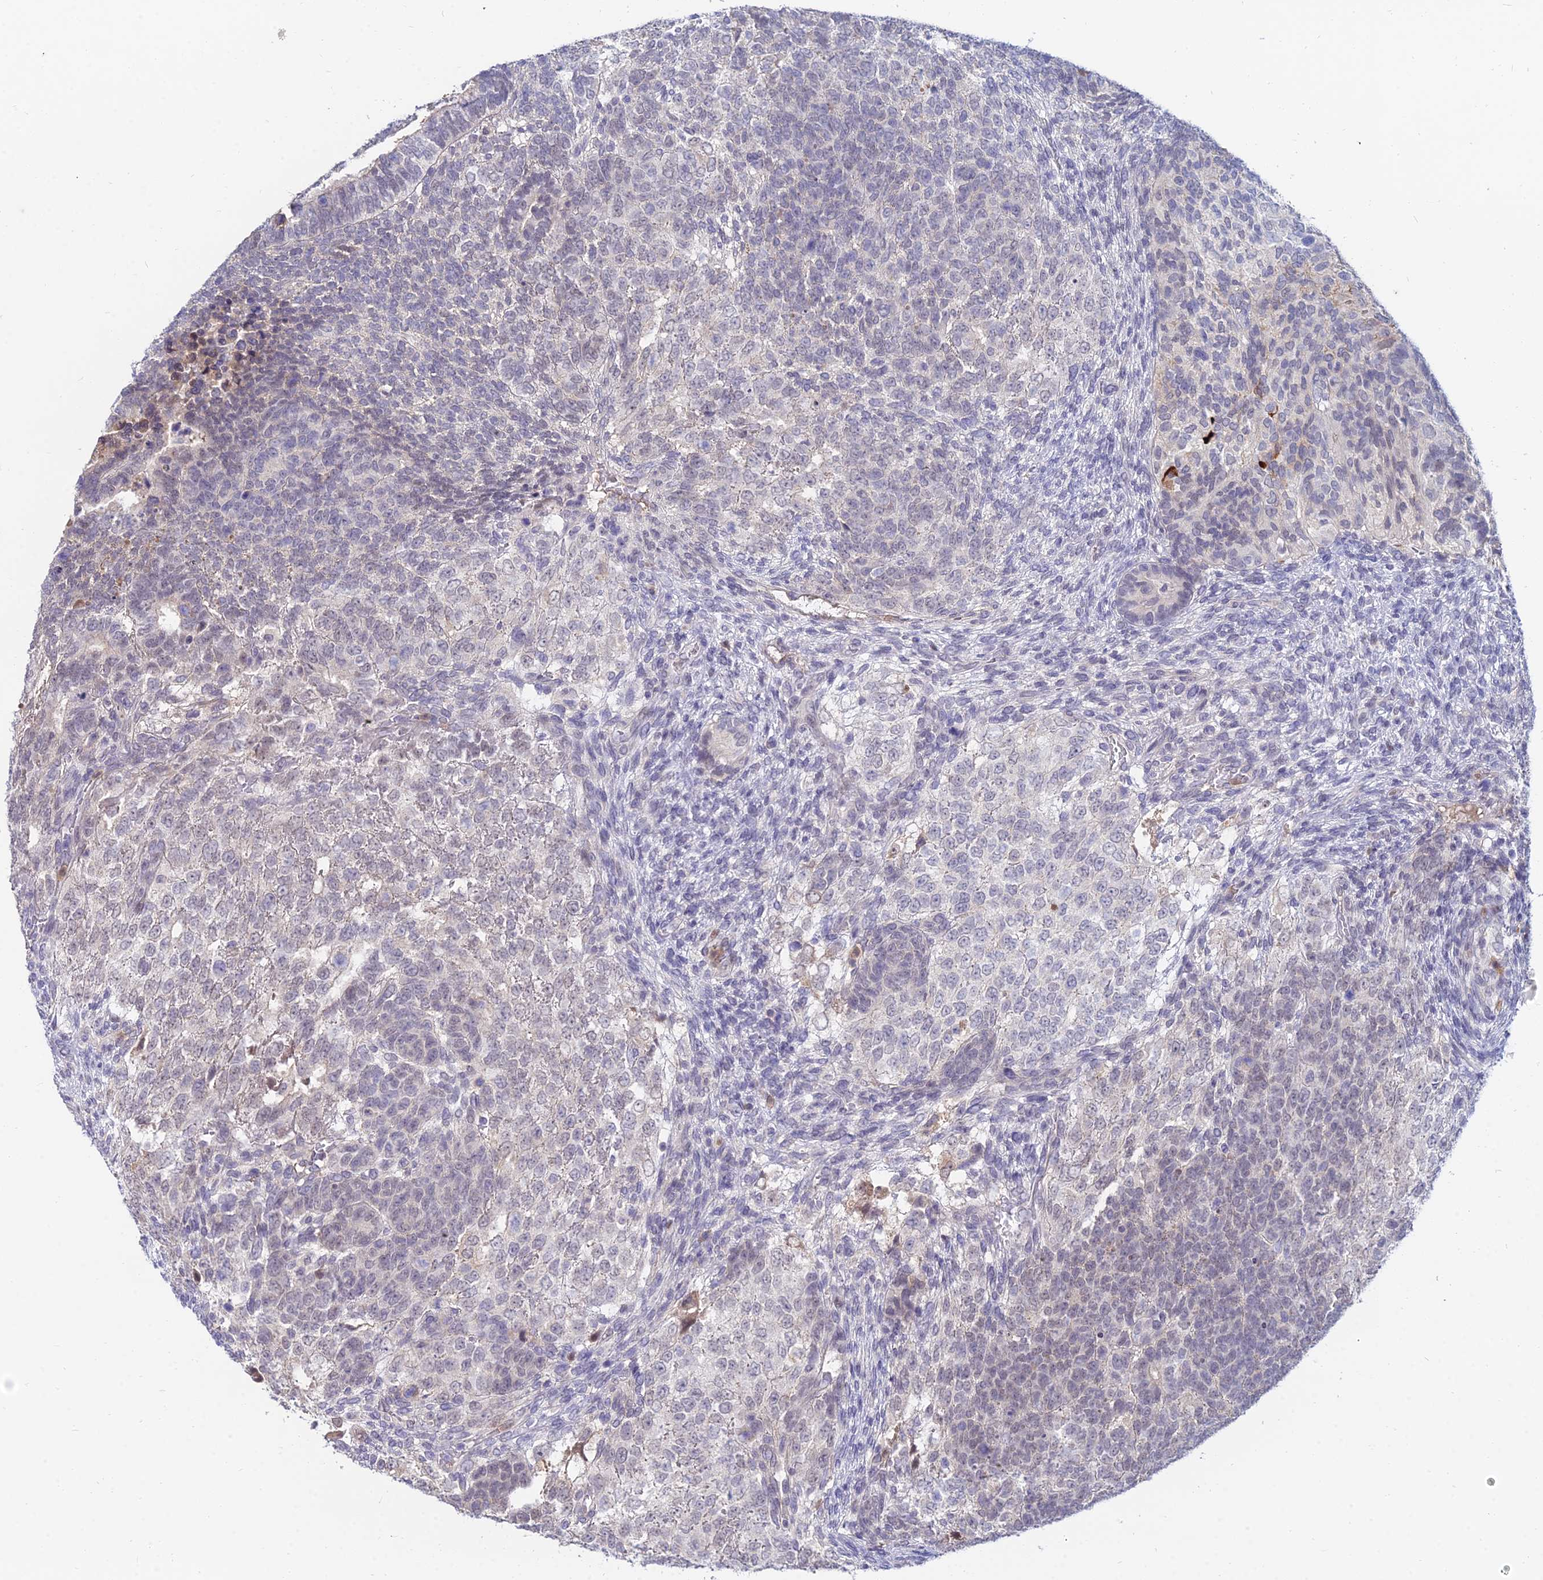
{"staining": {"intensity": "weak", "quantity": "<25%", "location": "cytoplasmic/membranous,nuclear"}, "tissue": "testis cancer", "cell_type": "Tumor cells", "image_type": "cancer", "snomed": [{"axis": "morphology", "description": "Carcinoma, Embryonal, NOS"}, {"axis": "topography", "description": "Testis"}], "caption": "Immunohistochemical staining of testis cancer (embryonal carcinoma) shows no significant expression in tumor cells.", "gene": "GOLGA6D", "patient": {"sex": "male", "age": 23}}